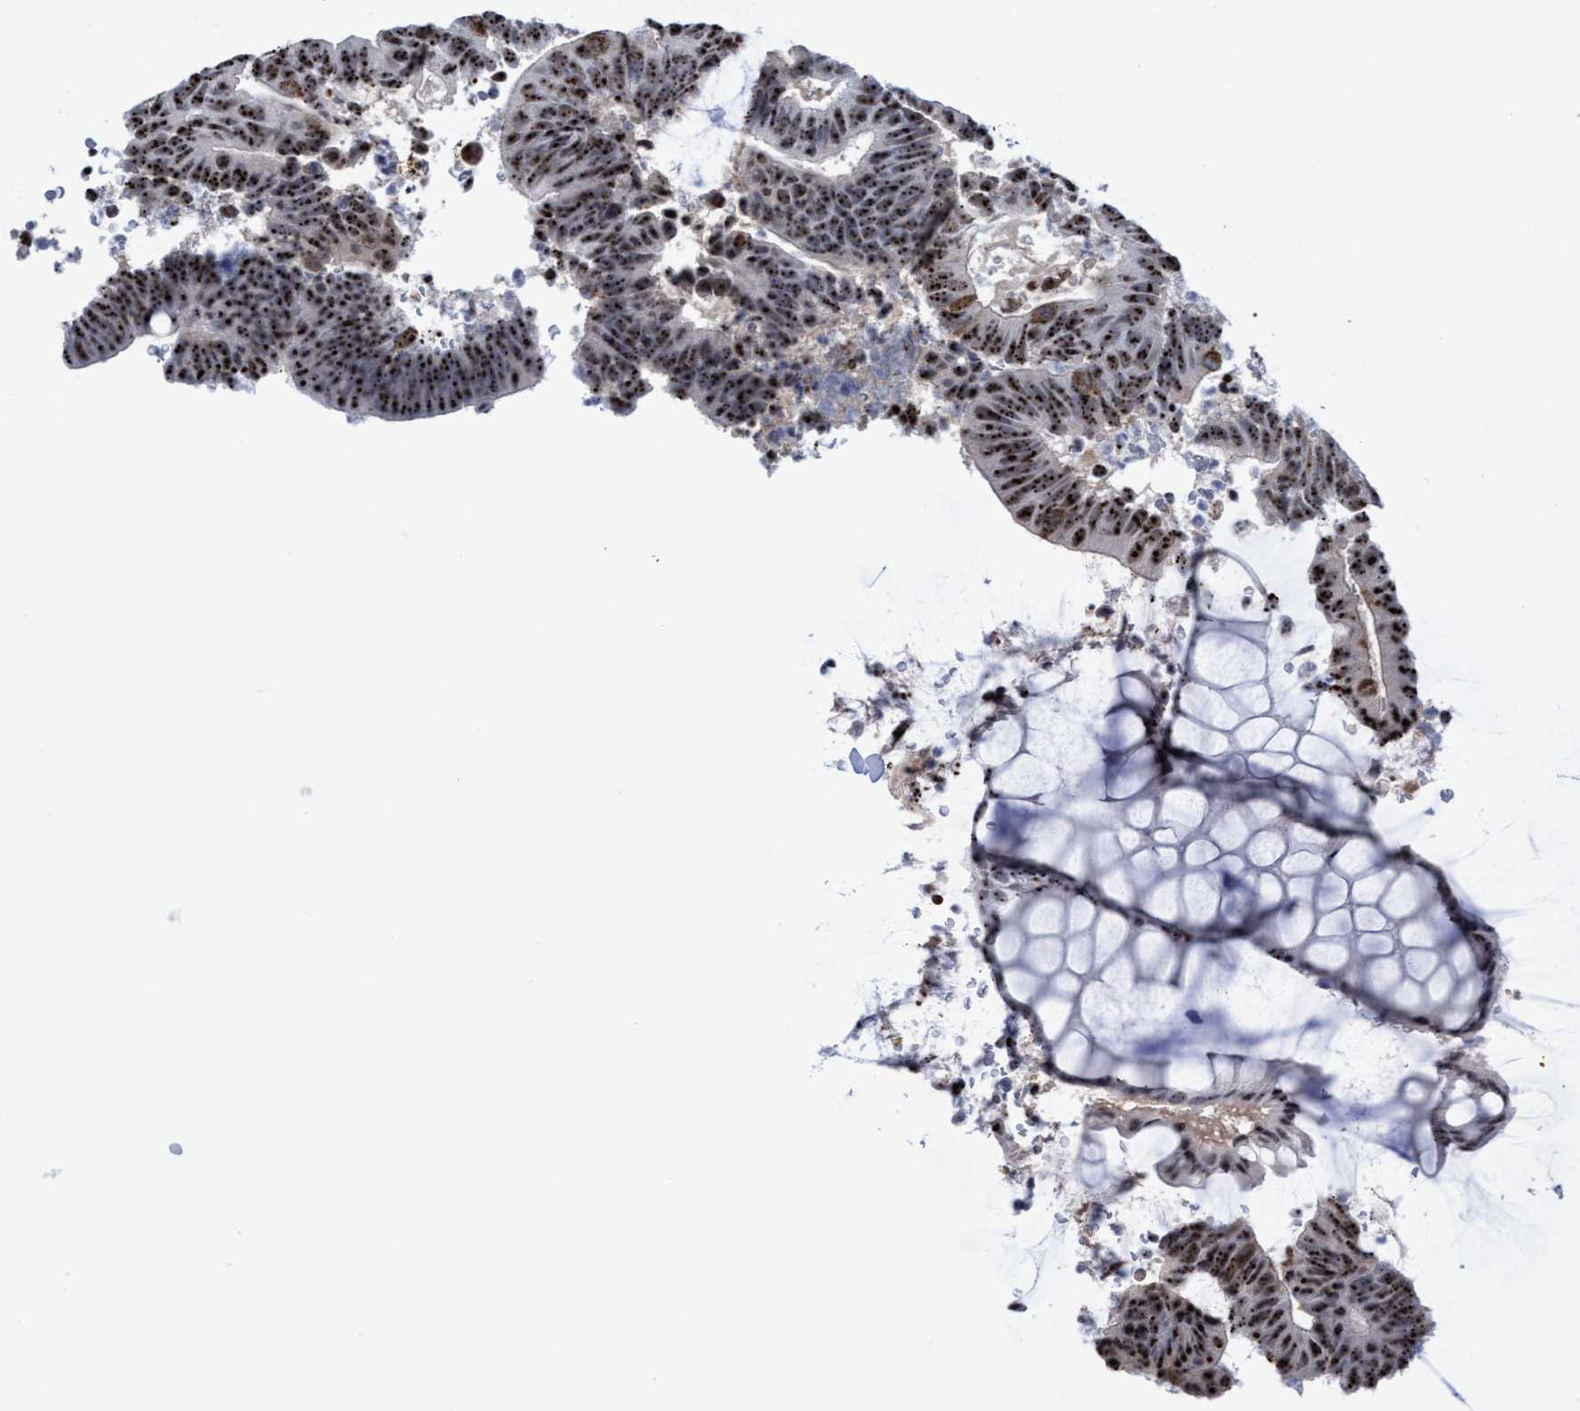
{"staining": {"intensity": "strong", "quantity": ">75%", "location": "nuclear"}, "tissue": "colorectal cancer", "cell_type": "Tumor cells", "image_type": "cancer", "snomed": [{"axis": "morphology", "description": "Adenocarcinoma, NOS"}, {"axis": "topography", "description": "Colon"}], "caption": "Protein expression analysis of human adenocarcinoma (colorectal) reveals strong nuclear staining in approximately >75% of tumor cells.", "gene": "EFCAB10", "patient": {"sex": "male", "age": 56}}